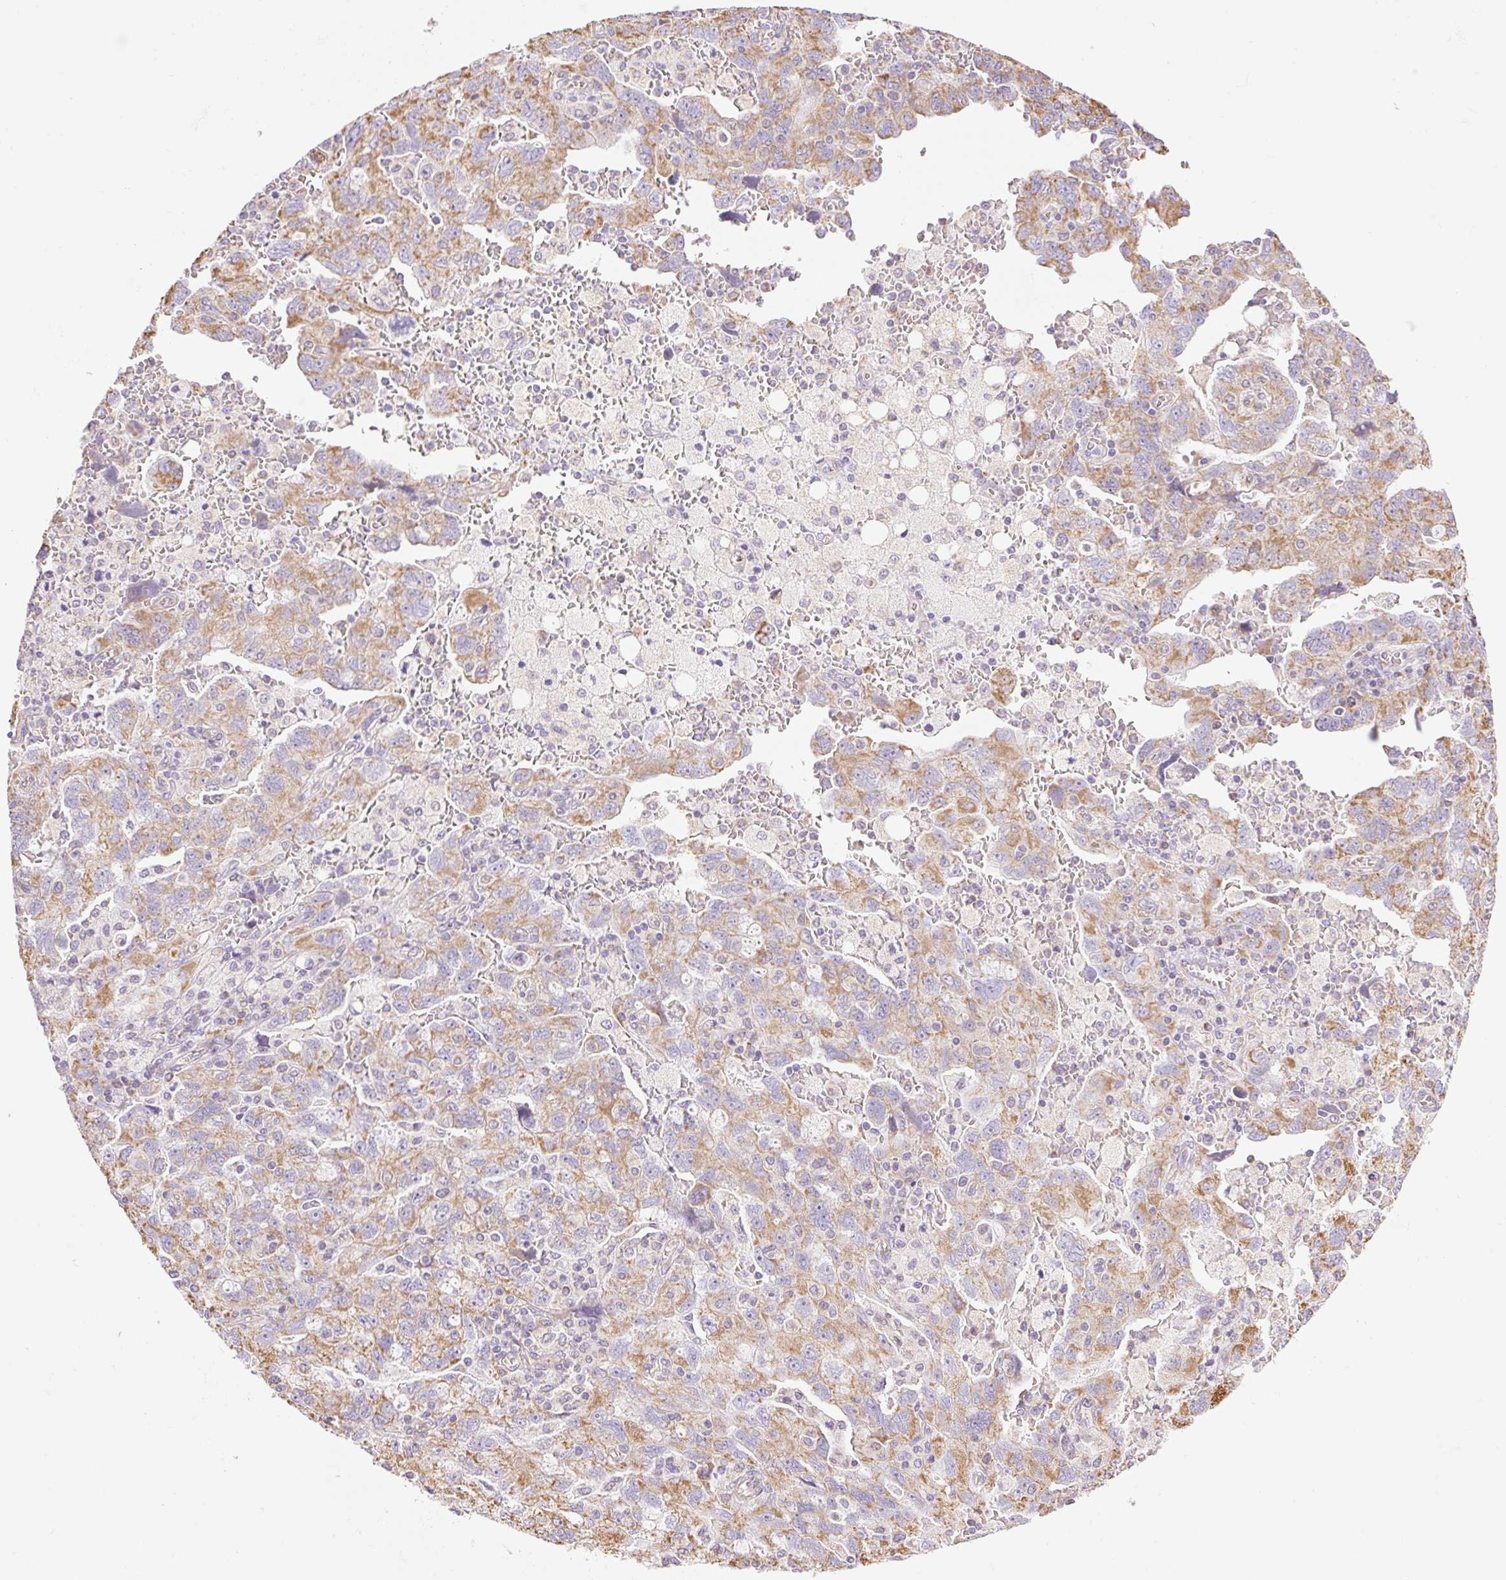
{"staining": {"intensity": "moderate", "quantity": ">75%", "location": "cytoplasmic/membranous"}, "tissue": "ovarian cancer", "cell_type": "Tumor cells", "image_type": "cancer", "snomed": [{"axis": "morphology", "description": "Carcinoma, NOS"}, {"axis": "morphology", "description": "Cystadenocarcinoma, serous, NOS"}, {"axis": "topography", "description": "Ovary"}], "caption": "A brown stain shows moderate cytoplasmic/membranous staining of a protein in ovarian carcinoma tumor cells.", "gene": "ESAM", "patient": {"sex": "female", "age": 69}}